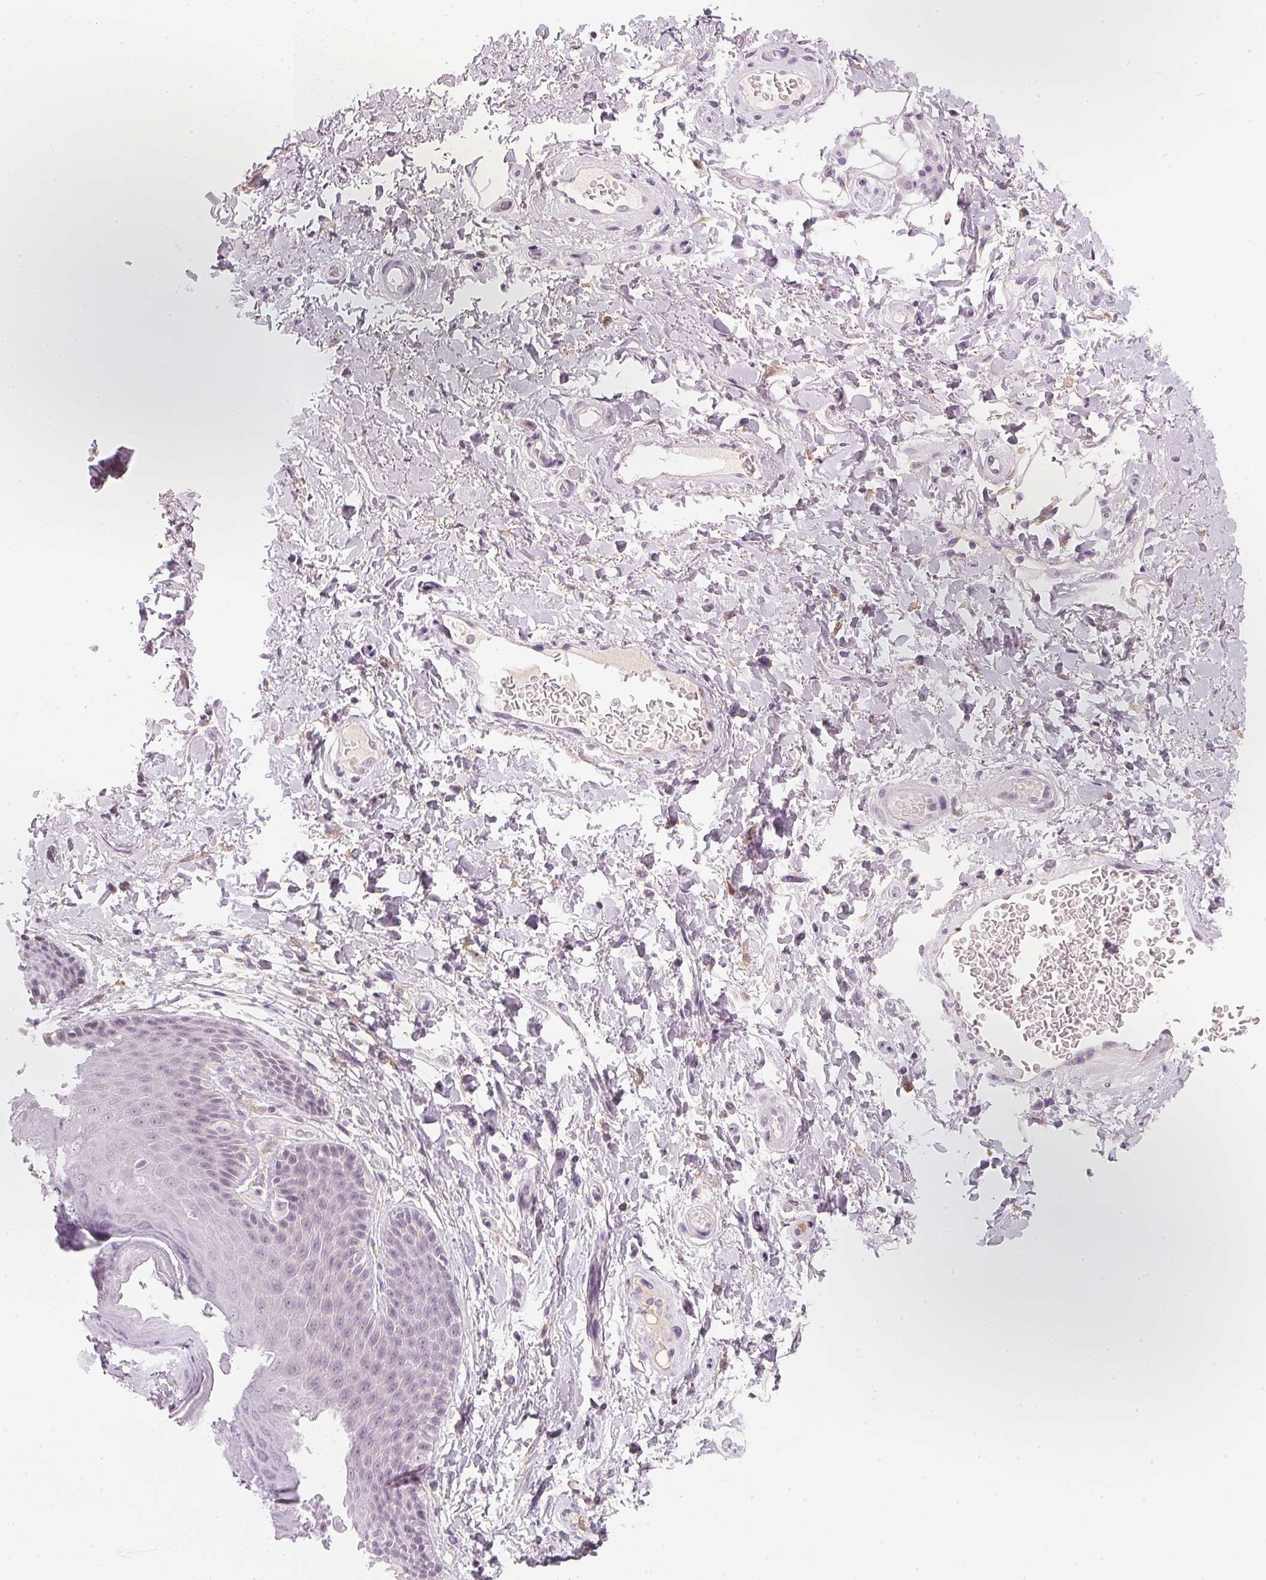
{"staining": {"intensity": "negative", "quantity": "none", "location": "none"}, "tissue": "skin", "cell_type": "Epidermal cells", "image_type": "normal", "snomed": [{"axis": "morphology", "description": "Normal tissue, NOS"}, {"axis": "topography", "description": "Anal"}, {"axis": "topography", "description": "Peripheral nerve tissue"}], "caption": "The immunohistochemistry (IHC) photomicrograph has no significant staining in epidermal cells of skin.", "gene": "CFAP276", "patient": {"sex": "male", "age": 51}}